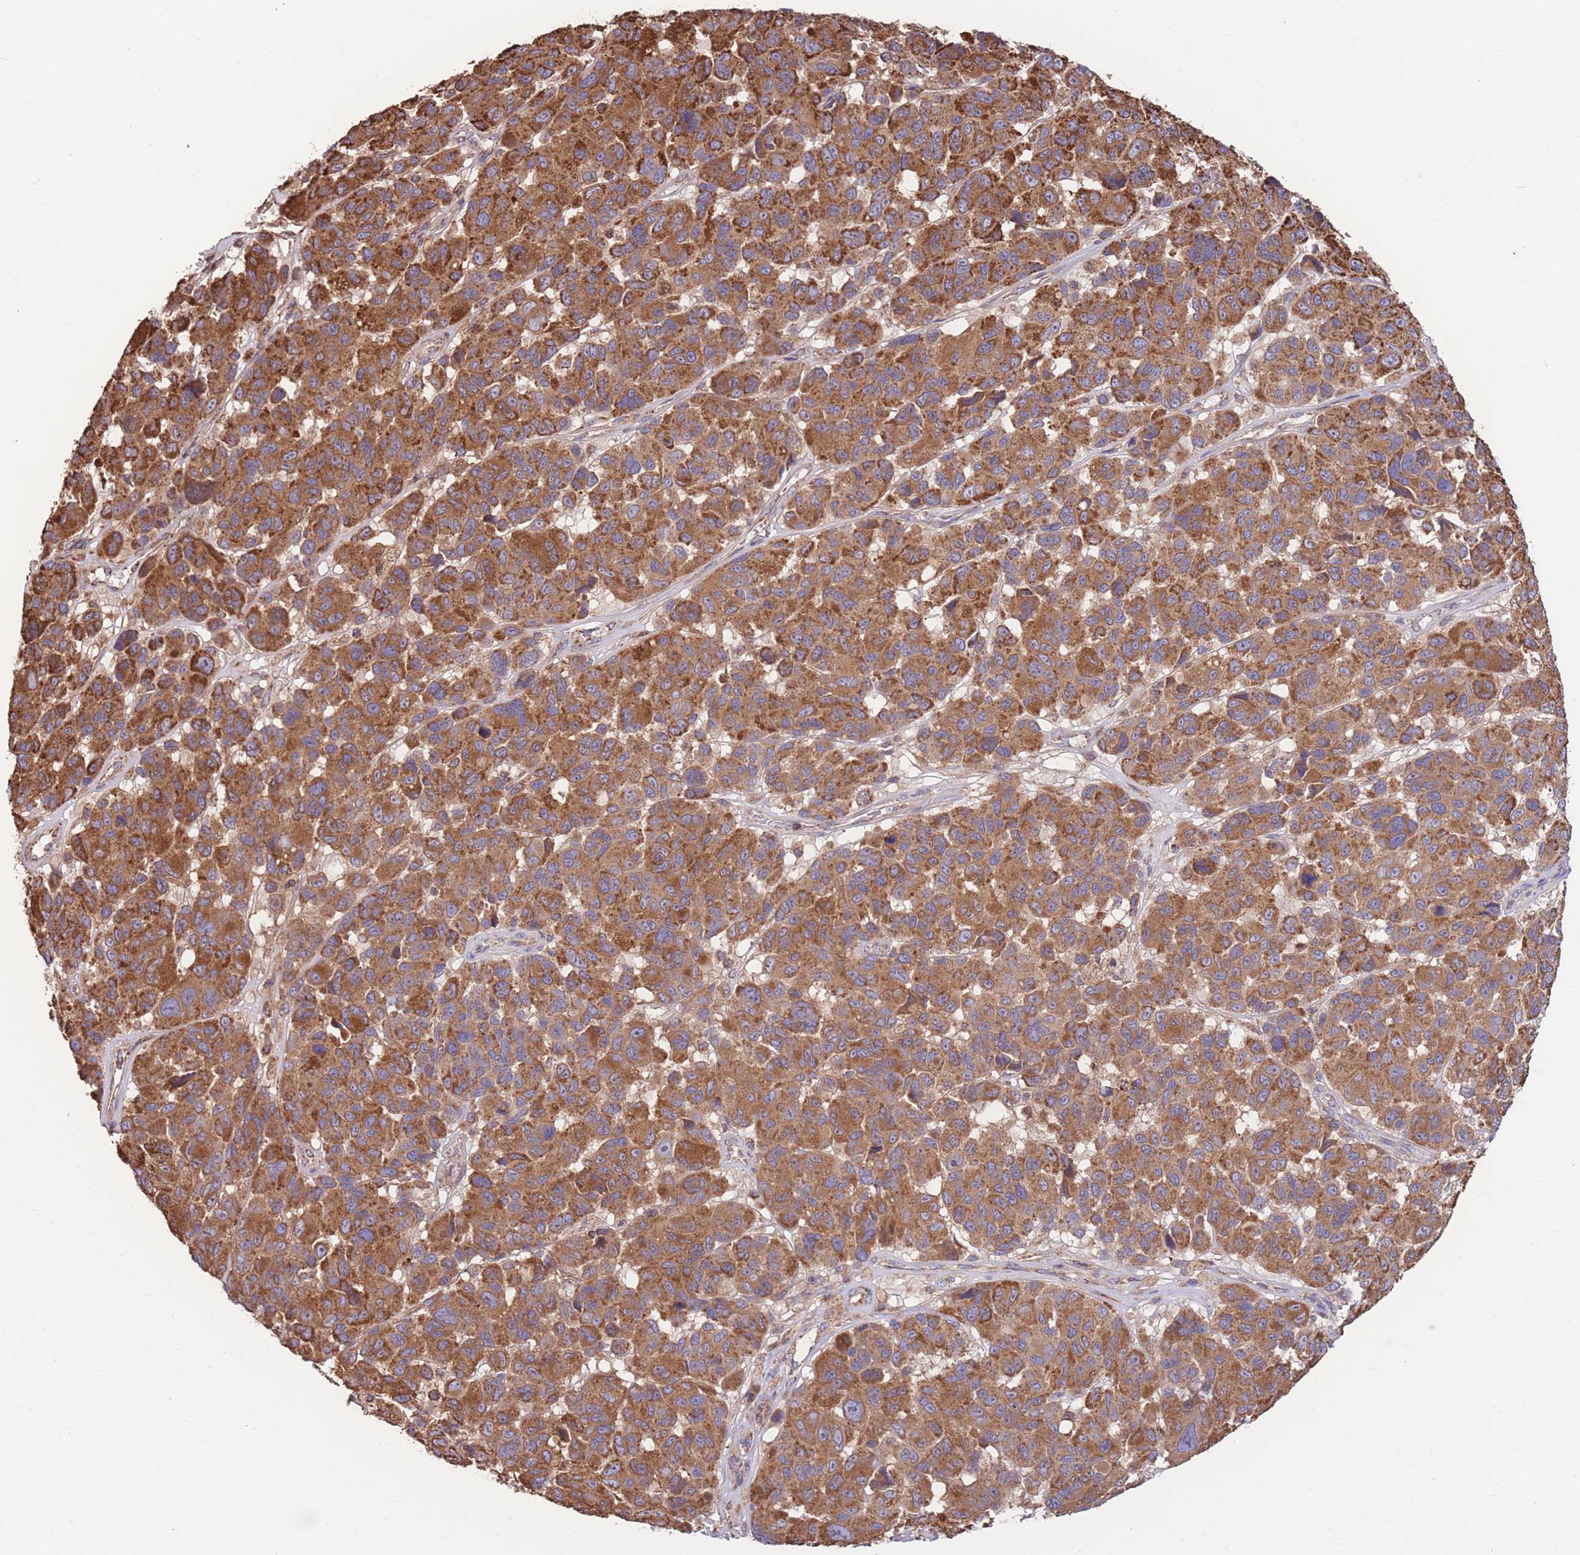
{"staining": {"intensity": "strong", "quantity": ">75%", "location": "cytoplasmic/membranous"}, "tissue": "melanoma", "cell_type": "Tumor cells", "image_type": "cancer", "snomed": [{"axis": "morphology", "description": "Malignant melanoma, NOS"}, {"axis": "topography", "description": "Skin"}], "caption": "Immunohistochemical staining of malignant melanoma shows high levels of strong cytoplasmic/membranous positivity in about >75% of tumor cells.", "gene": "FKBP8", "patient": {"sex": "female", "age": 66}}